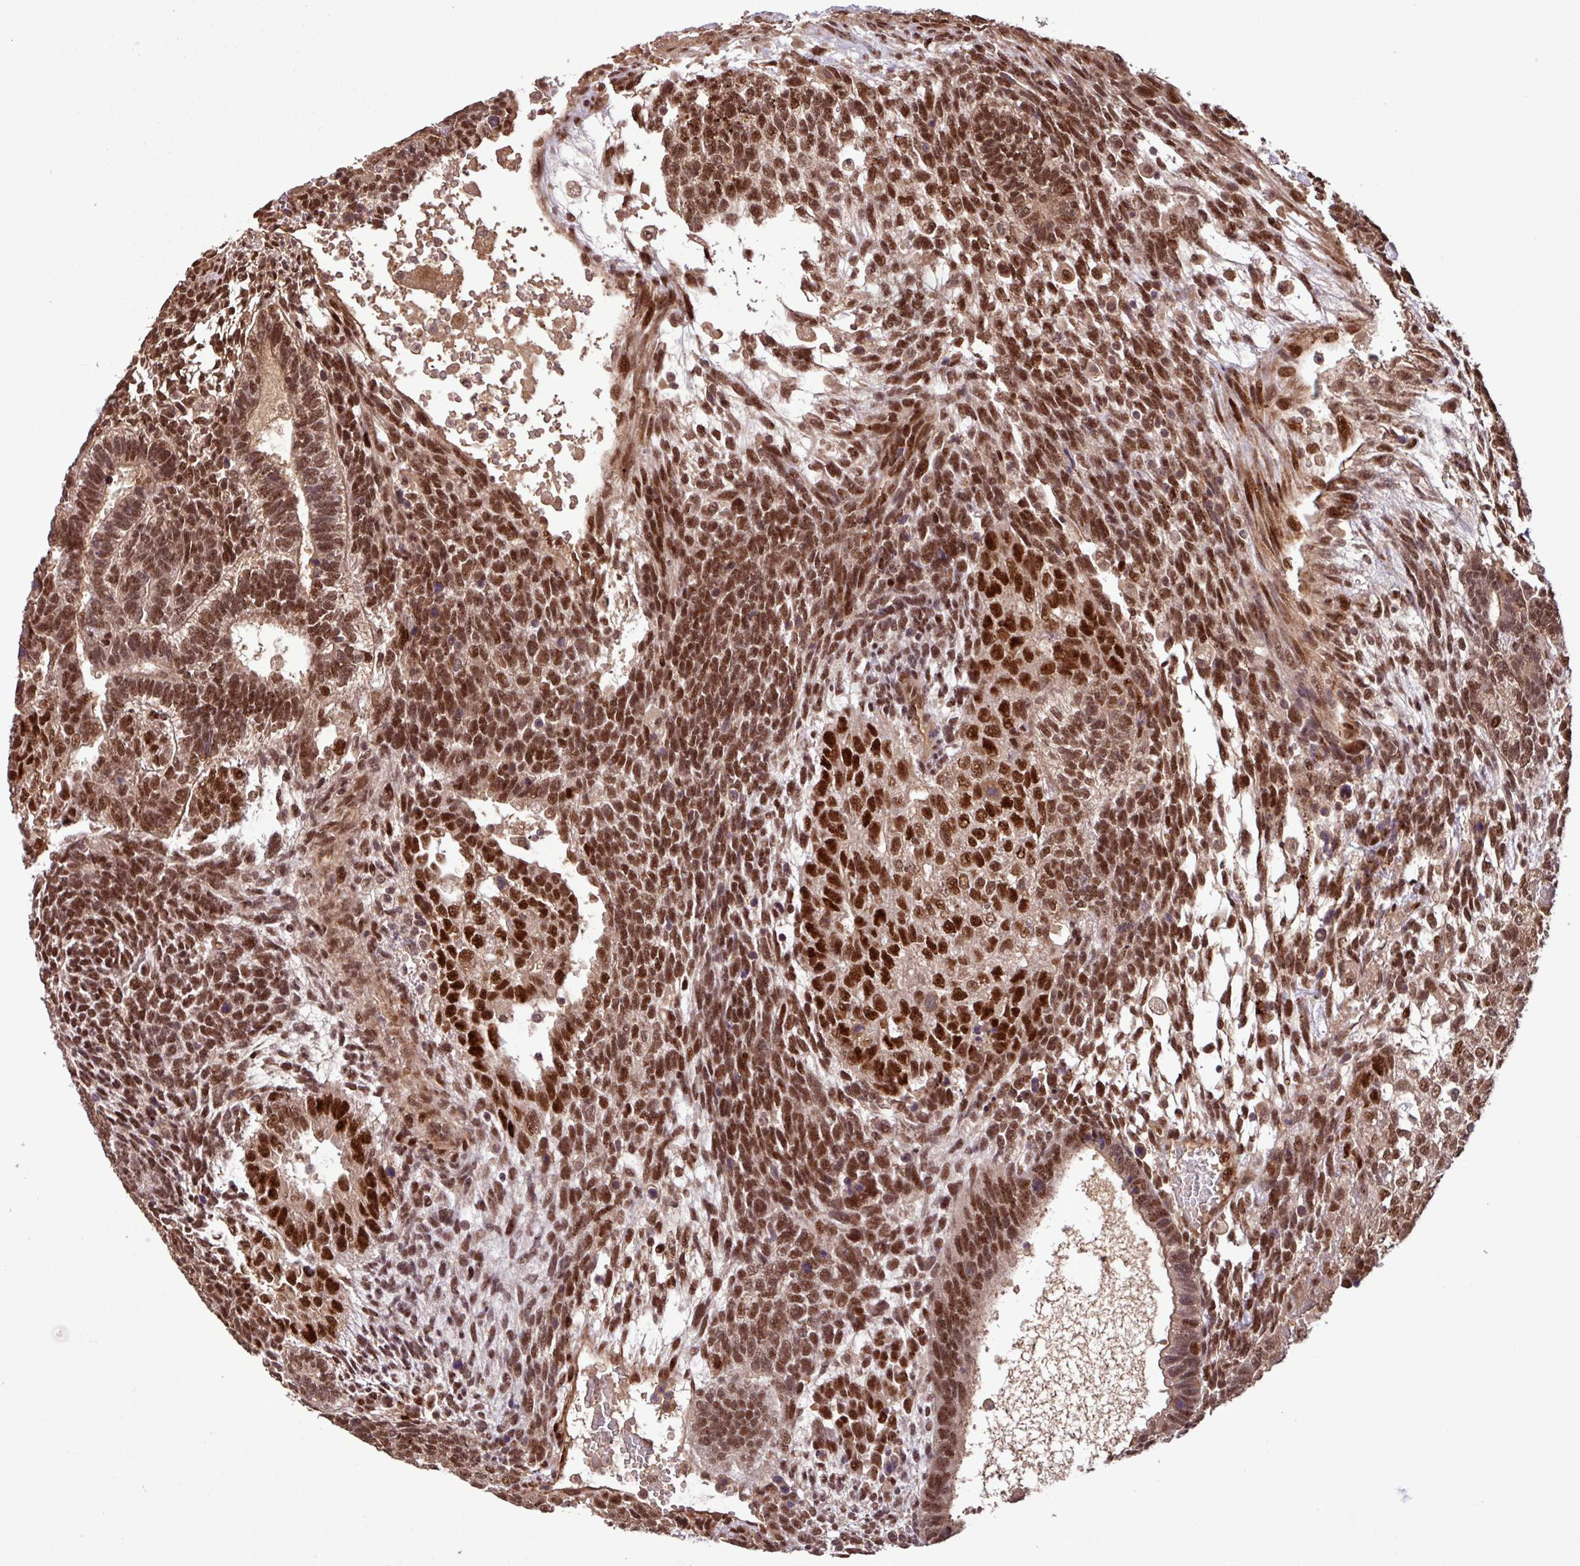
{"staining": {"intensity": "strong", "quantity": ">75%", "location": "nuclear"}, "tissue": "testis cancer", "cell_type": "Tumor cells", "image_type": "cancer", "snomed": [{"axis": "morphology", "description": "Carcinoma, Embryonal, NOS"}, {"axis": "topography", "description": "Testis"}], "caption": "IHC micrograph of neoplastic tissue: testis cancer stained using immunohistochemistry reveals high levels of strong protein expression localized specifically in the nuclear of tumor cells, appearing as a nuclear brown color.", "gene": "SLC22A24", "patient": {"sex": "male", "age": 23}}